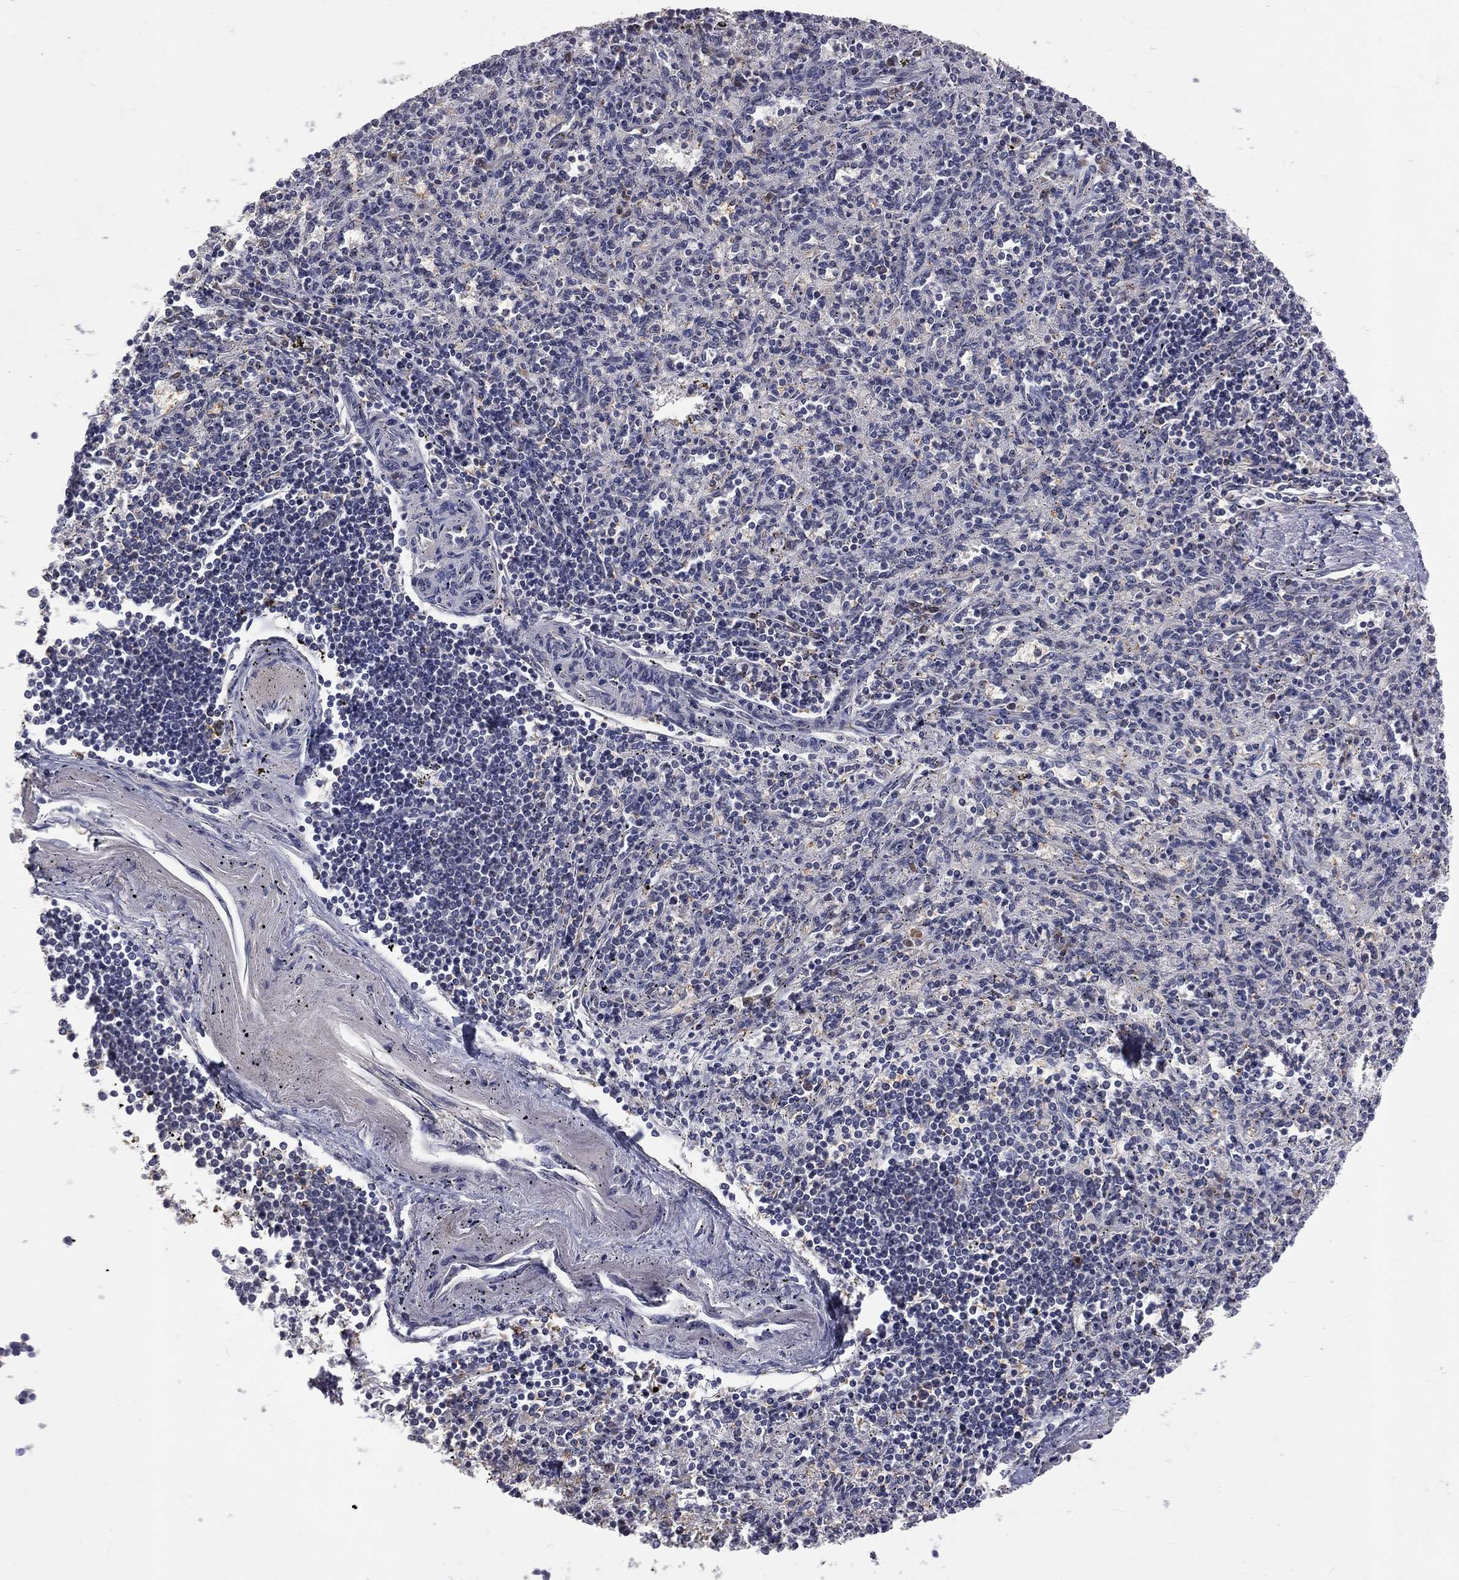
{"staining": {"intensity": "negative", "quantity": "none", "location": "none"}, "tissue": "spleen", "cell_type": "Cells in red pulp", "image_type": "normal", "snomed": [{"axis": "morphology", "description": "Normal tissue, NOS"}, {"axis": "topography", "description": "Spleen"}], "caption": "Protein analysis of benign spleen exhibits no significant staining in cells in red pulp.", "gene": "DSG4", "patient": {"sex": "male", "age": 69}}